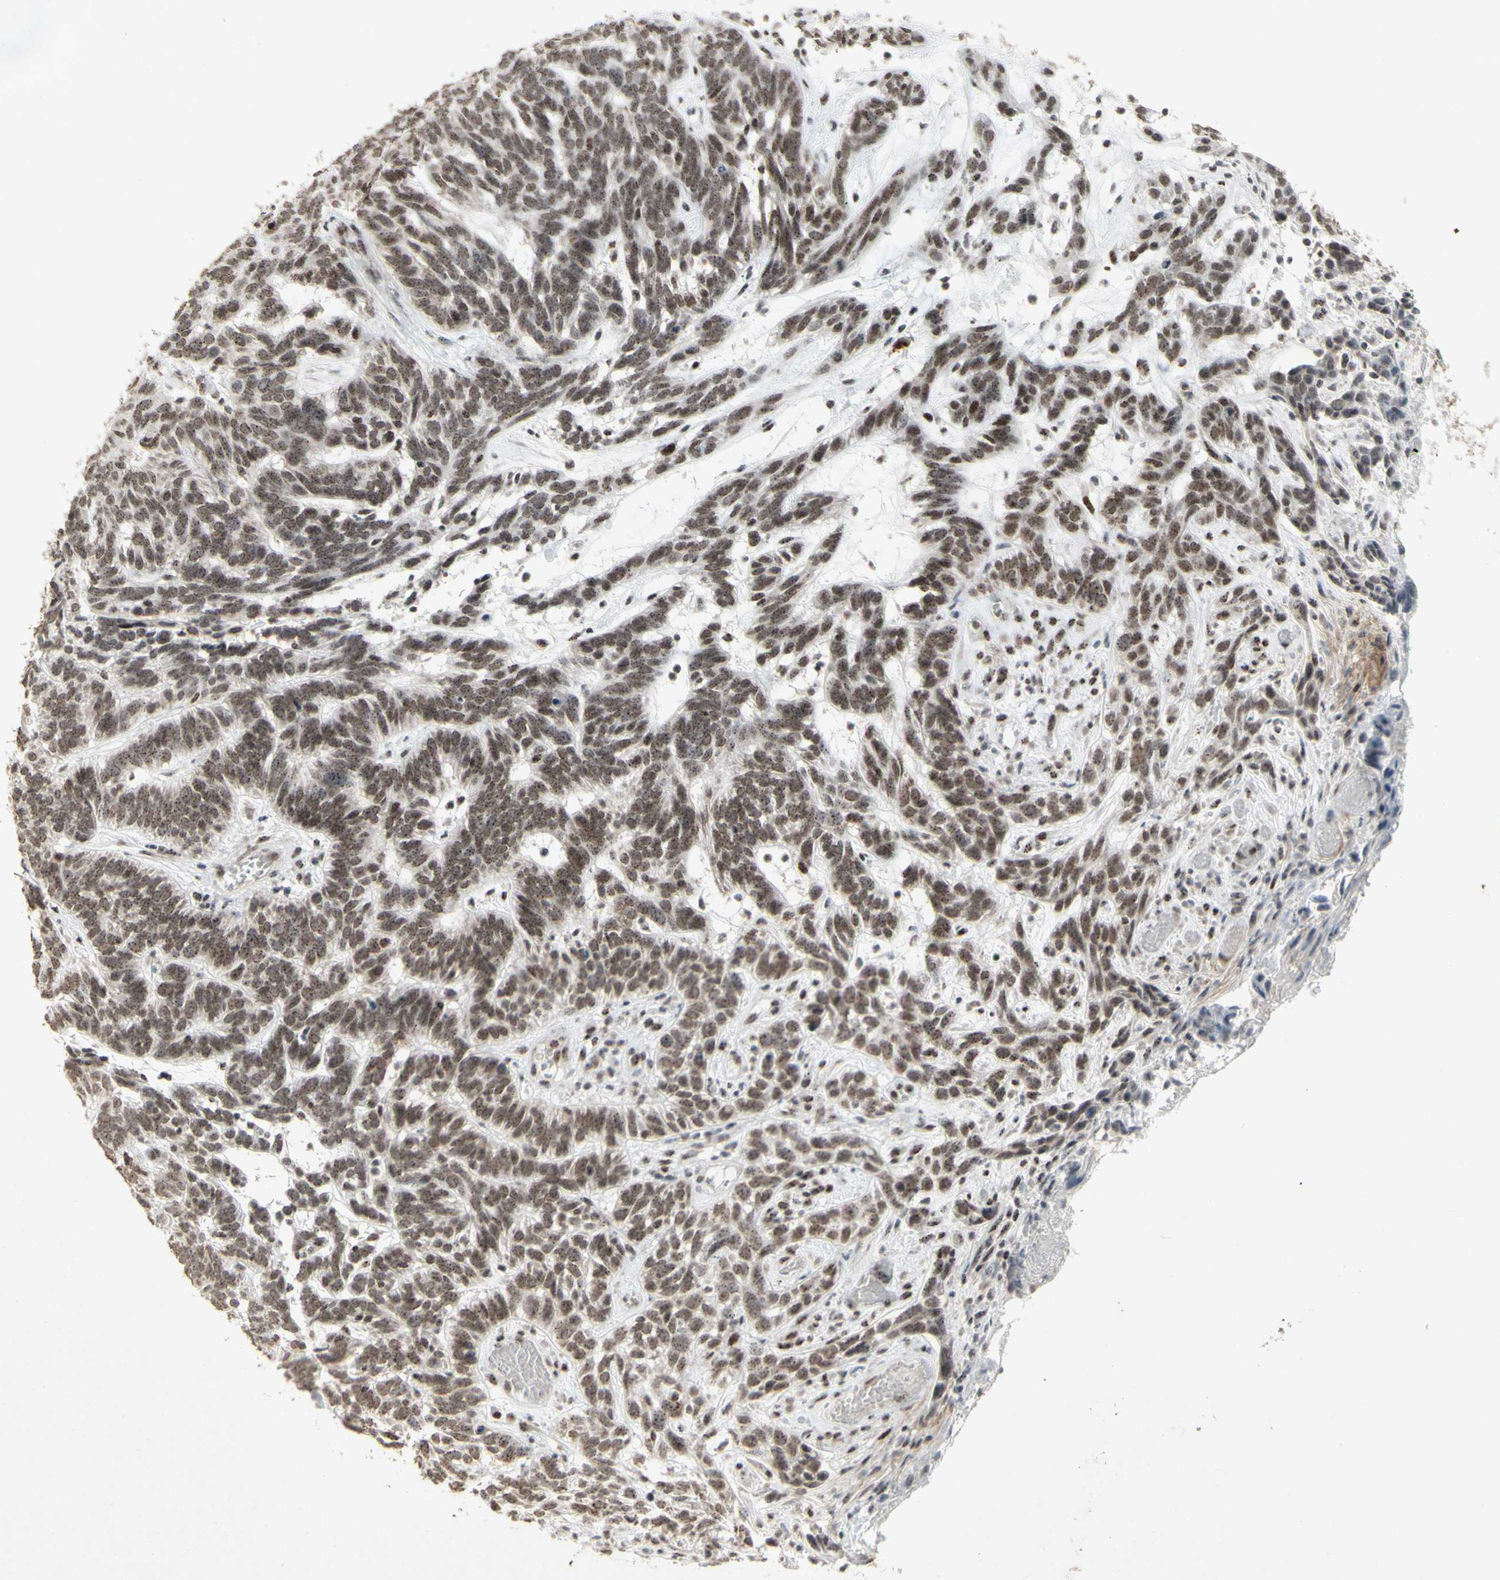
{"staining": {"intensity": "moderate", "quantity": ">75%", "location": "nuclear"}, "tissue": "skin cancer", "cell_type": "Tumor cells", "image_type": "cancer", "snomed": [{"axis": "morphology", "description": "Basal cell carcinoma"}, {"axis": "topography", "description": "Skin"}], "caption": "Moderate nuclear protein staining is present in approximately >75% of tumor cells in skin basal cell carcinoma.", "gene": "CENPB", "patient": {"sex": "male", "age": 87}}